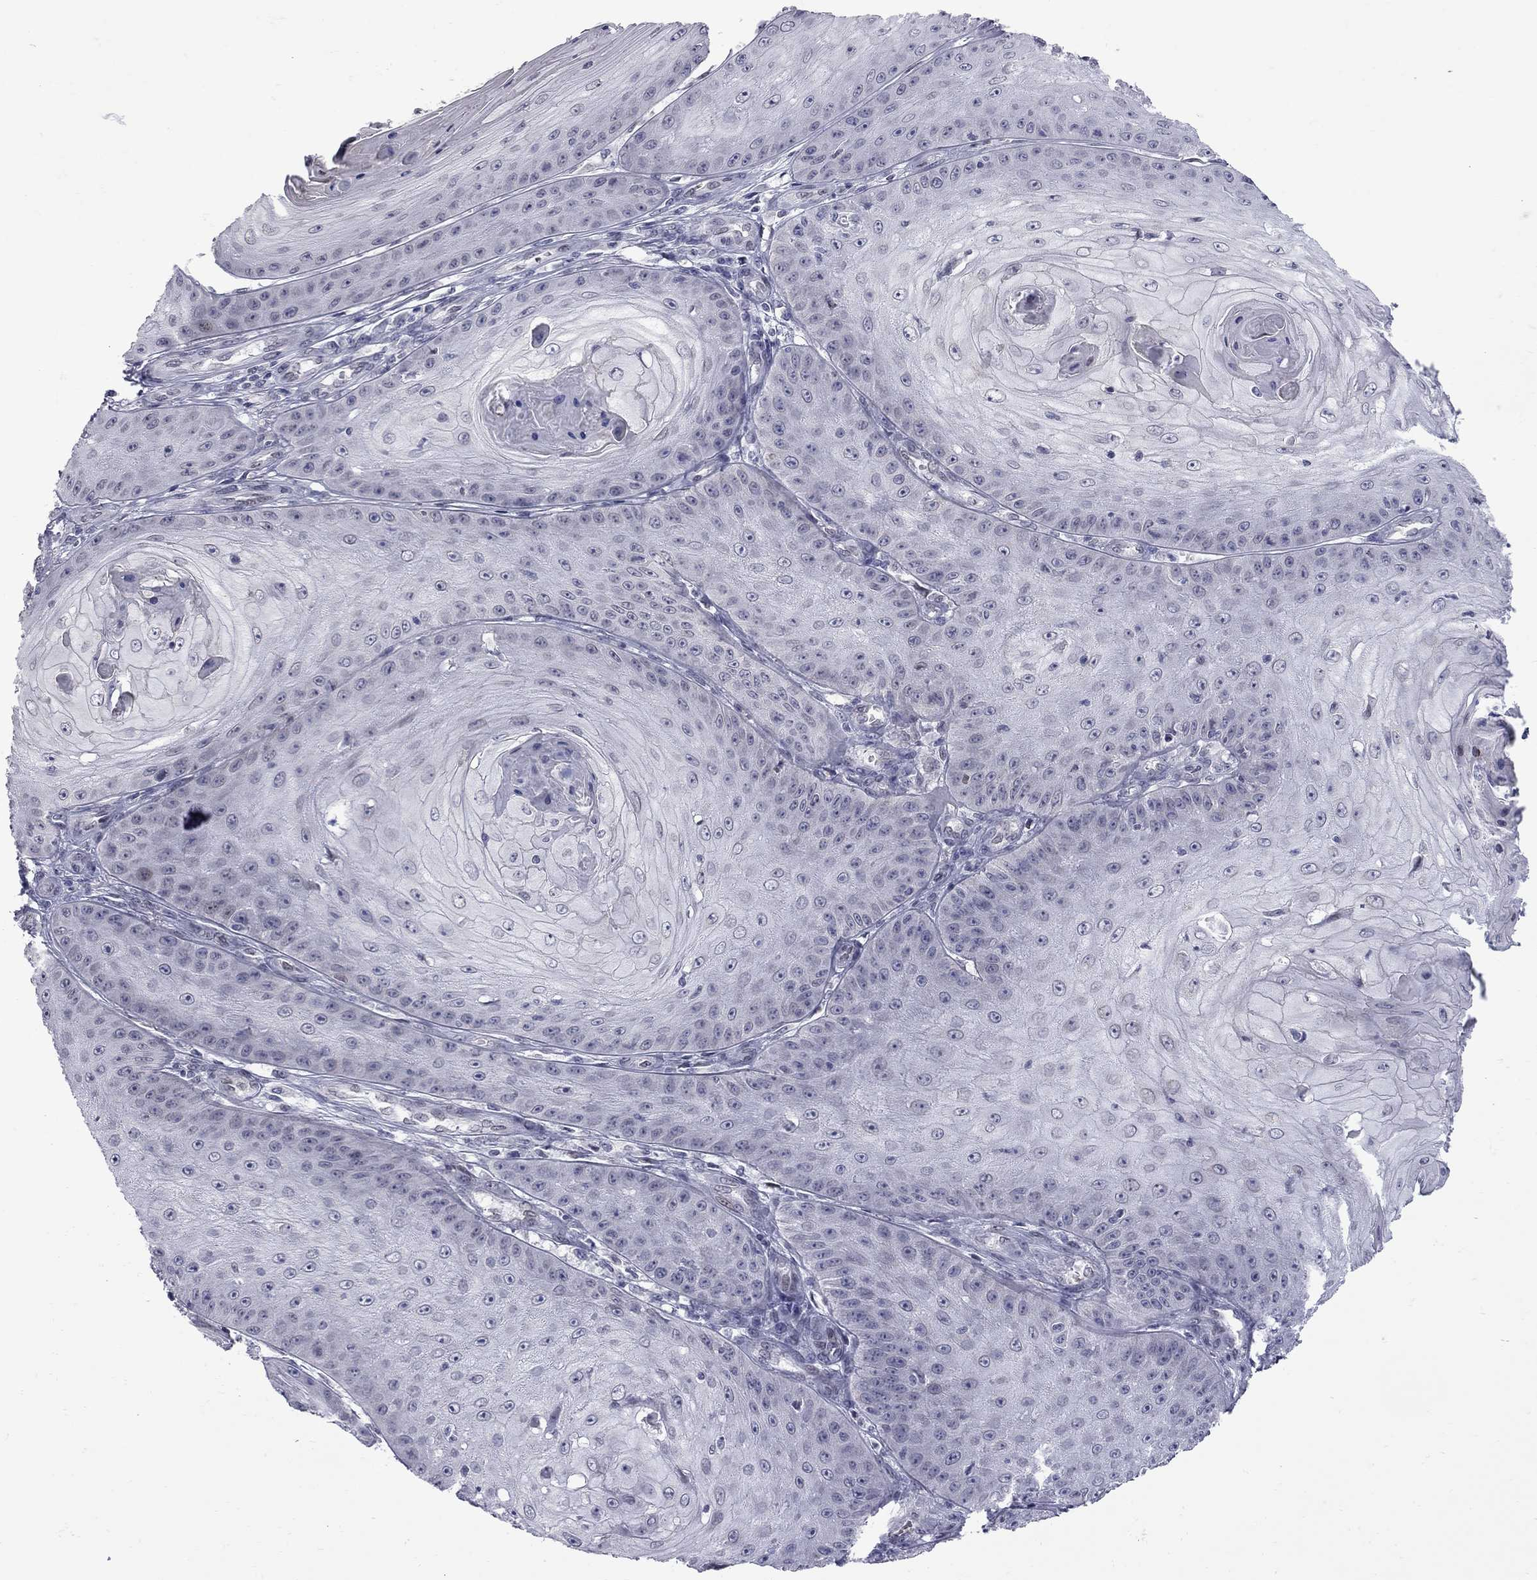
{"staining": {"intensity": "negative", "quantity": "none", "location": "none"}, "tissue": "skin cancer", "cell_type": "Tumor cells", "image_type": "cancer", "snomed": [{"axis": "morphology", "description": "Squamous cell carcinoma, NOS"}, {"axis": "topography", "description": "Skin"}], "caption": "Tumor cells are negative for brown protein staining in squamous cell carcinoma (skin).", "gene": "CLTCL1", "patient": {"sex": "male", "age": 70}}